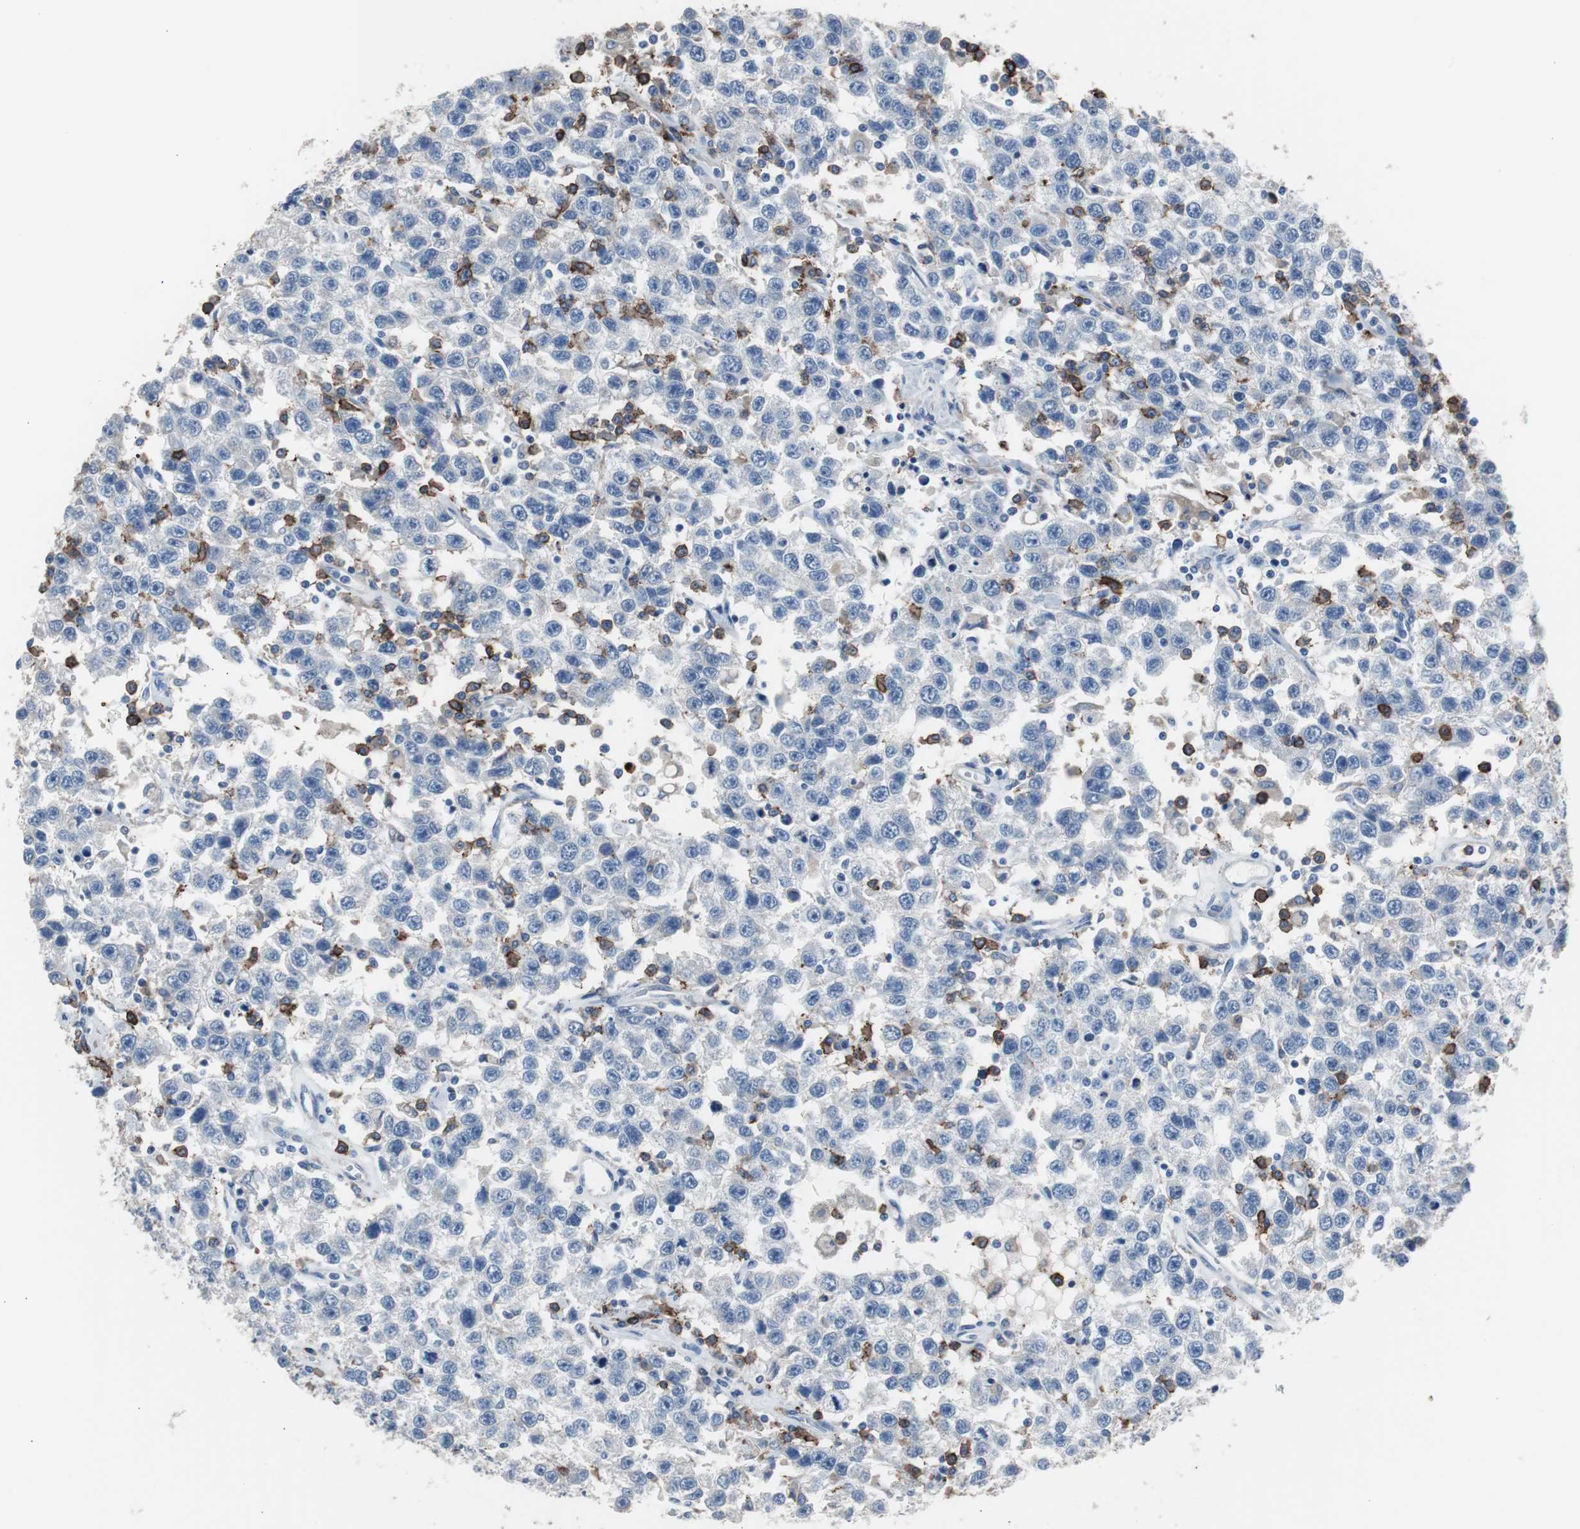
{"staining": {"intensity": "negative", "quantity": "none", "location": "none"}, "tissue": "testis cancer", "cell_type": "Tumor cells", "image_type": "cancer", "snomed": [{"axis": "morphology", "description": "Seminoma, NOS"}, {"axis": "topography", "description": "Testis"}], "caption": "DAB immunohistochemical staining of human testis seminoma displays no significant staining in tumor cells. Brightfield microscopy of immunohistochemistry stained with DAB (3,3'-diaminobenzidine) (brown) and hematoxylin (blue), captured at high magnification.", "gene": "FCGR2B", "patient": {"sex": "male", "age": 41}}